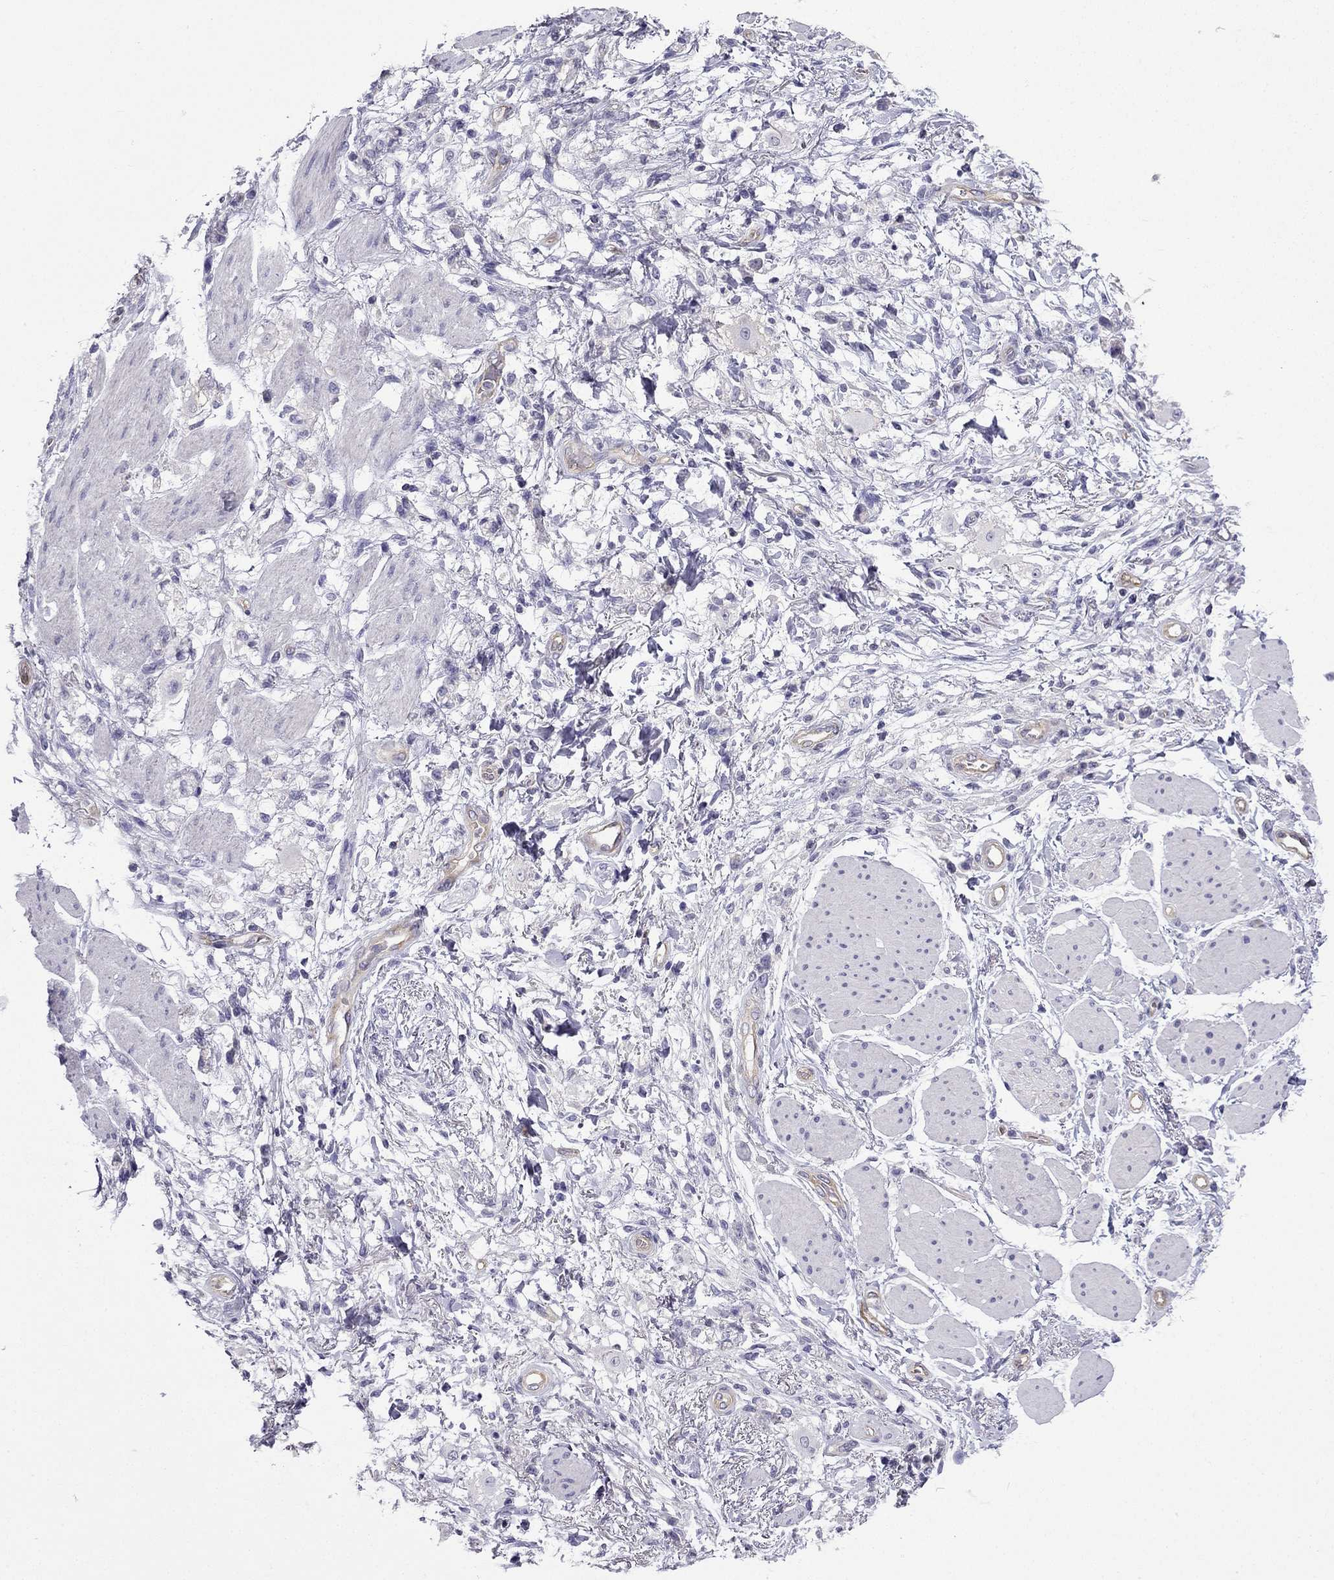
{"staining": {"intensity": "negative", "quantity": "none", "location": "none"}, "tissue": "stomach cancer", "cell_type": "Tumor cells", "image_type": "cancer", "snomed": [{"axis": "morphology", "description": "Adenocarcinoma, NOS"}, {"axis": "topography", "description": "Stomach"}], "caption": "A high-resolution image shows IHC staining of stomach adenocarcinoma, which demonstrates no significant expression in tumor cells. (Immunohistochemistry (ihc), brightfield microscopy, high magnification).", "gene": "GJA8", "patient": {"sex": "female", "age": 60}}